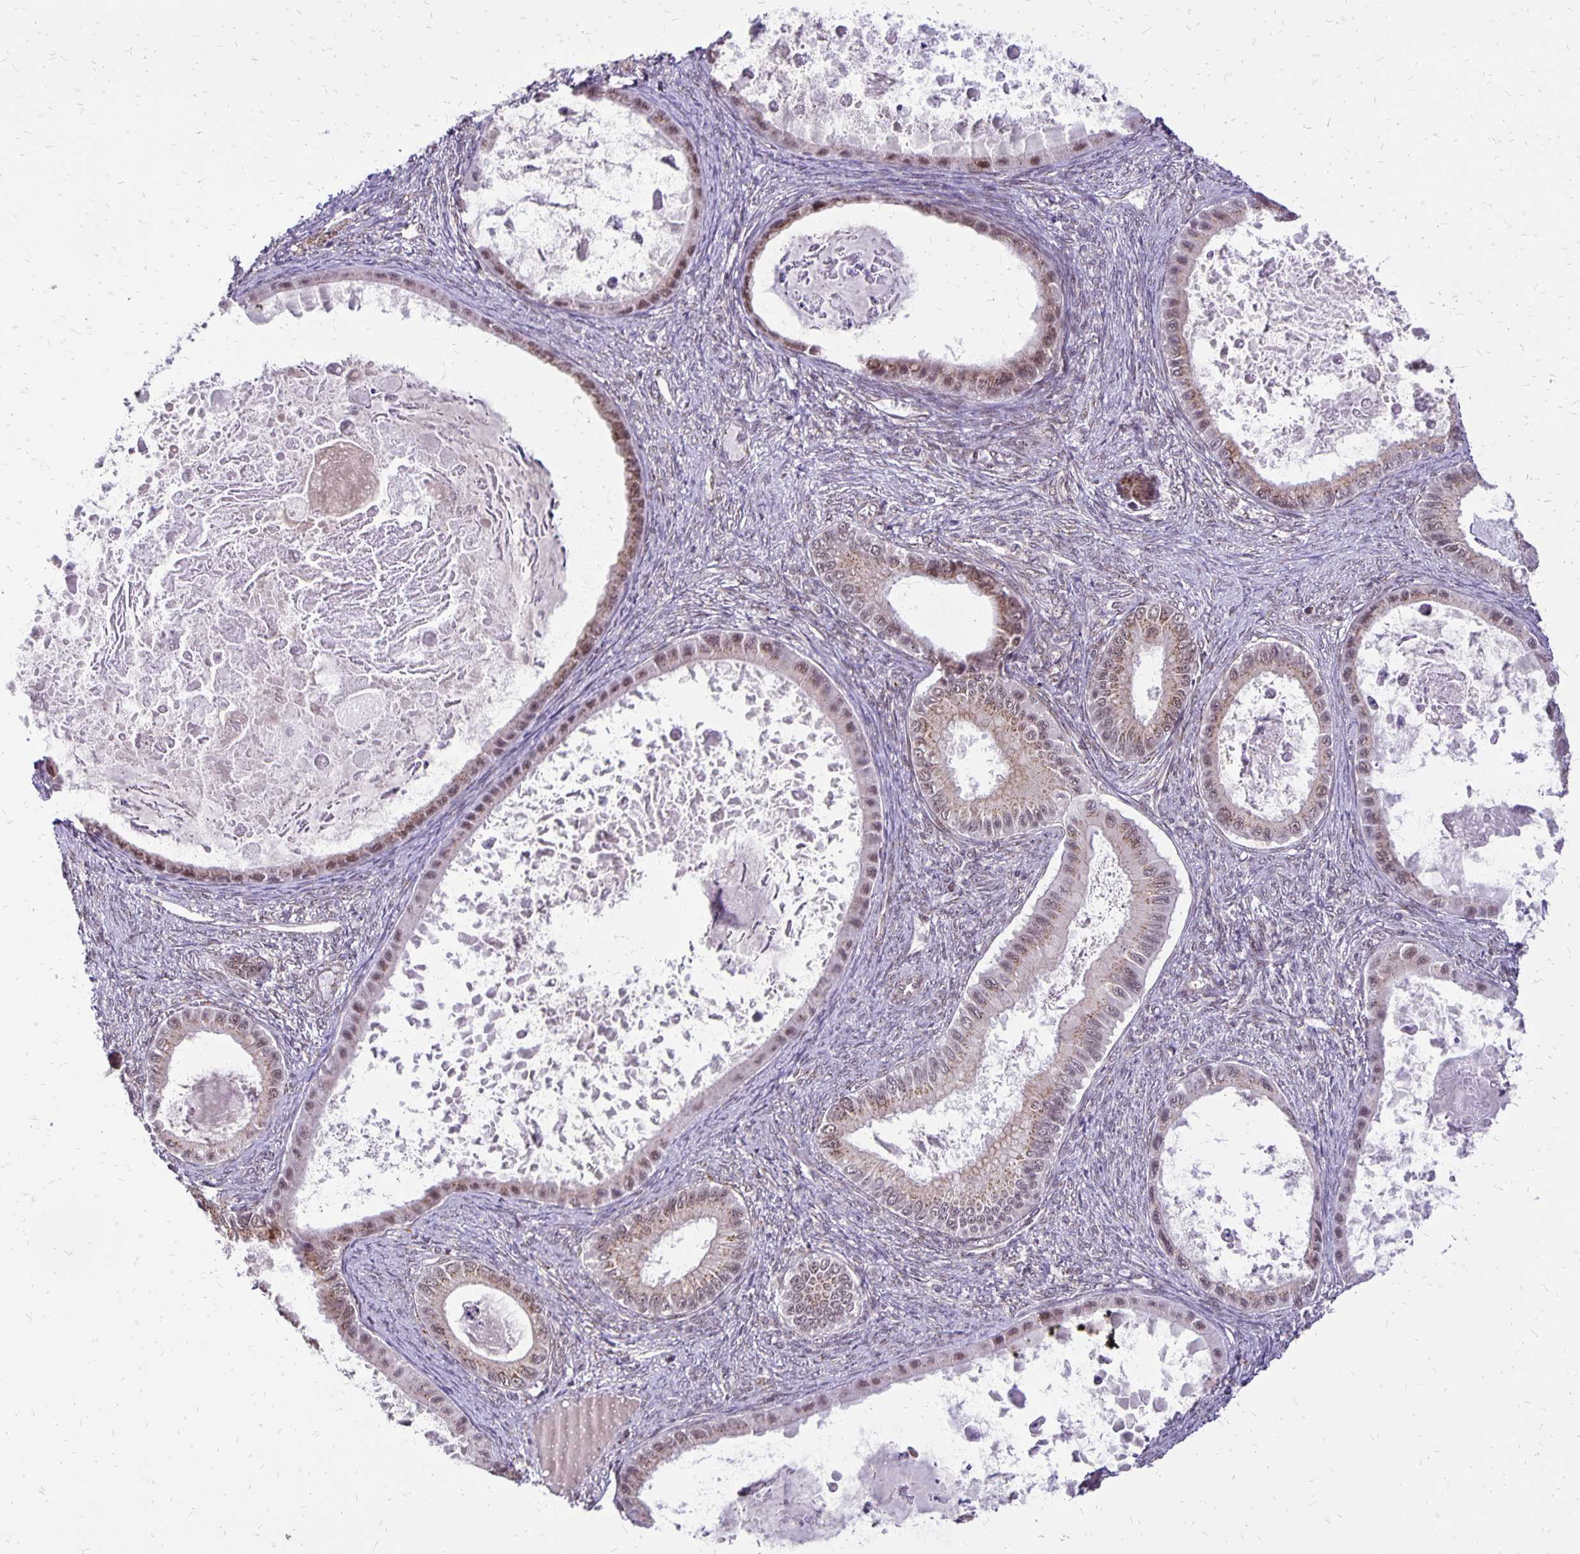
{"staining": {"intensity": "weak", "quantity": "25%-75%", "location": "cytoplasmic/membranous,nuclear"}, "tissue": "ovarian cancer", "cell_type": "Tumor cells", "image_type": "cancer", "snomed": [{"axis": "morphology", "description": "Cystadenocarcinoma, mucinous, NOS"}, {"axis": "topography", "description": "Ovary"}], "caption": "Immunohistochemical staining of ovarian cancer (mucinous cystadenocarcinoma) shows low levels of weak cytoplasmic/membranous and nuclear protein staining in approximately 25%-75% of tumor cells. (brown staining indicates protein expression, while blue staining denotes nuclei).", "gene": "GOLGA5", "patient": {"sex": "female", "age": 64}}